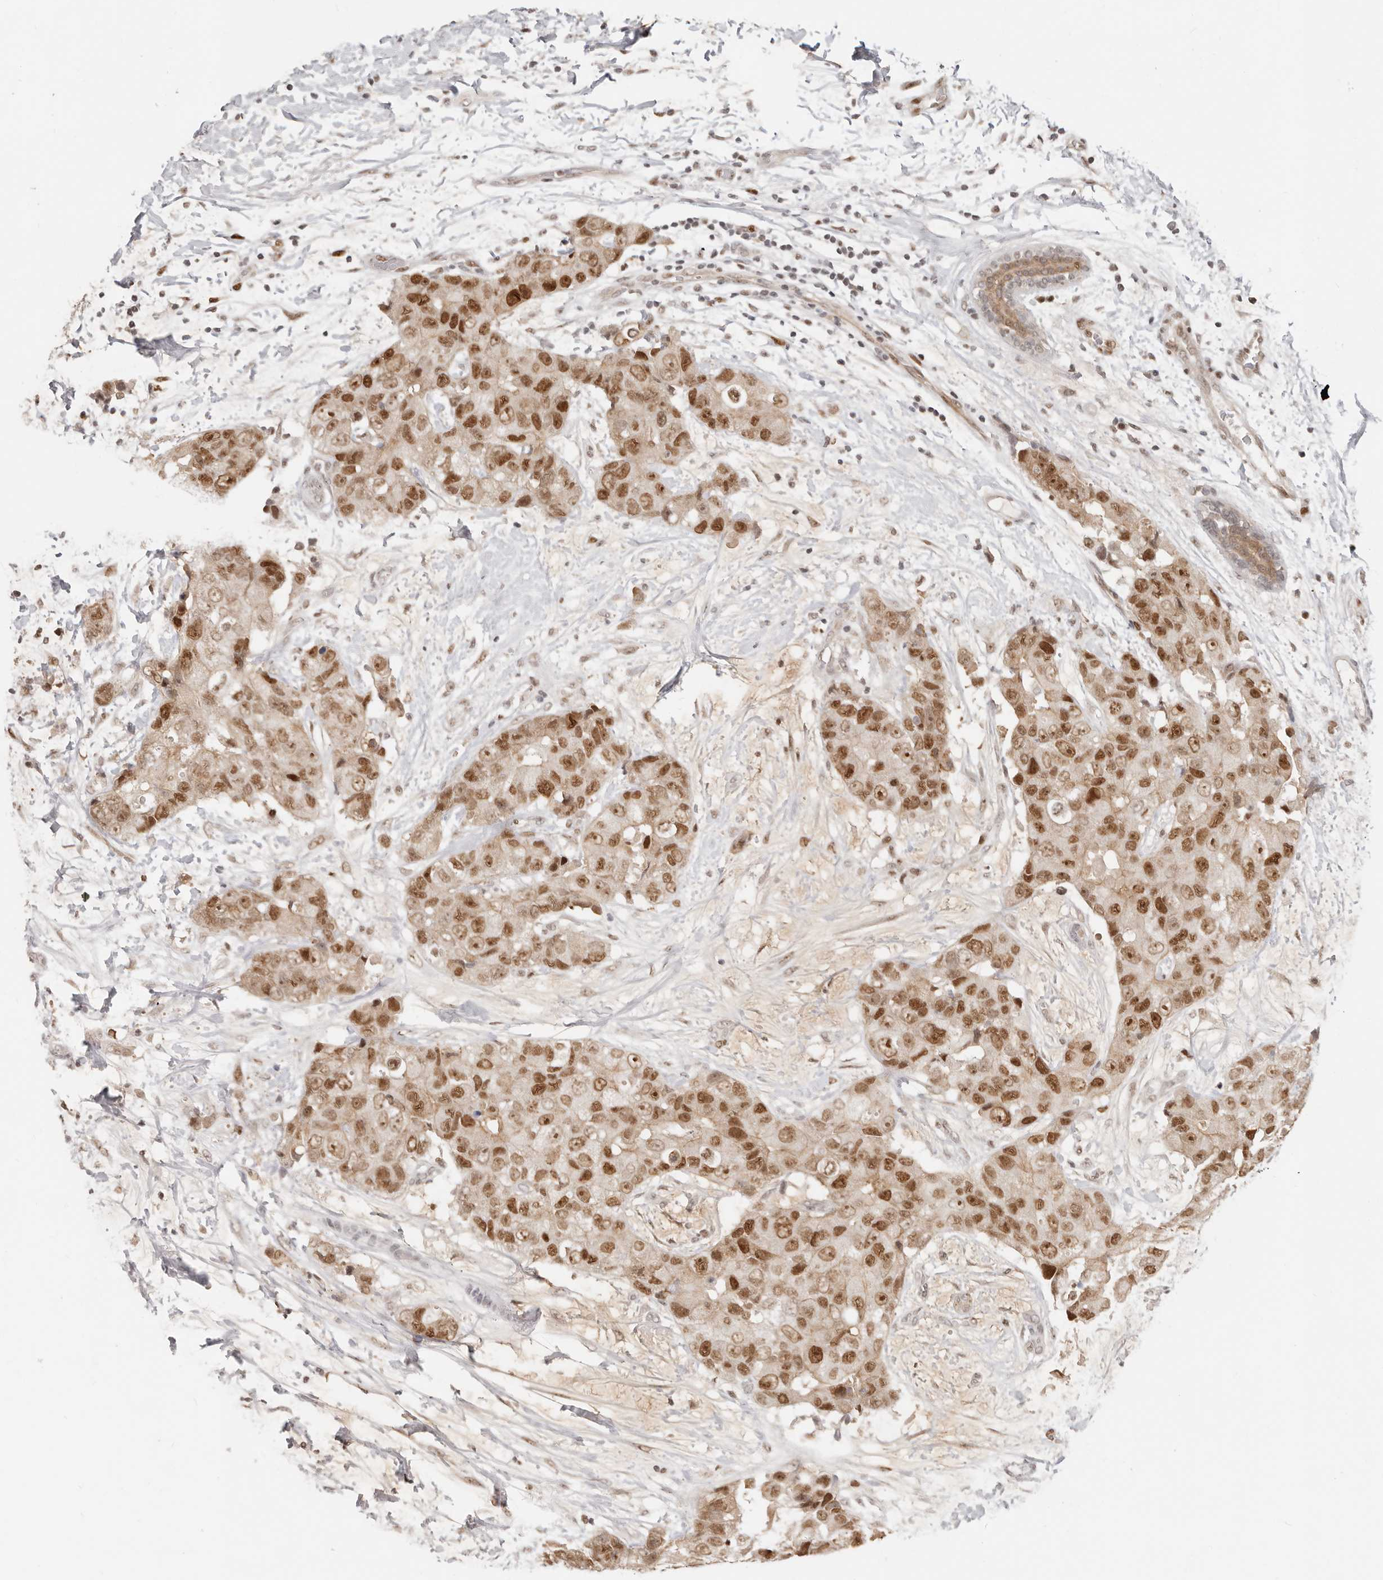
{"staining": {"intensity": "moderate", "quantity": ">75%", "location": "nuclear"}, "tissue": "breast cancer", "cell_type": "Tumor cells", "image_type": "cancer", "snomed": [{"axis": "morphology", "description": "Duct carcinoma"}, {"axis": "topography", "description": "Breast"}], "caption": "Immunohistochemistry (IHC) staining of breast intraductal carcinoma, which displays medium levels of moderate nuclear positivity in about >75% of tumor cells indicating moderate nuclear protein positivity. The staining was performed using DAB (brown) for protein detection and nuclei were counterstained in hematoxylin (blue).", "gene": "RFC2", "patient": {"sex": "female", "age": 62}}